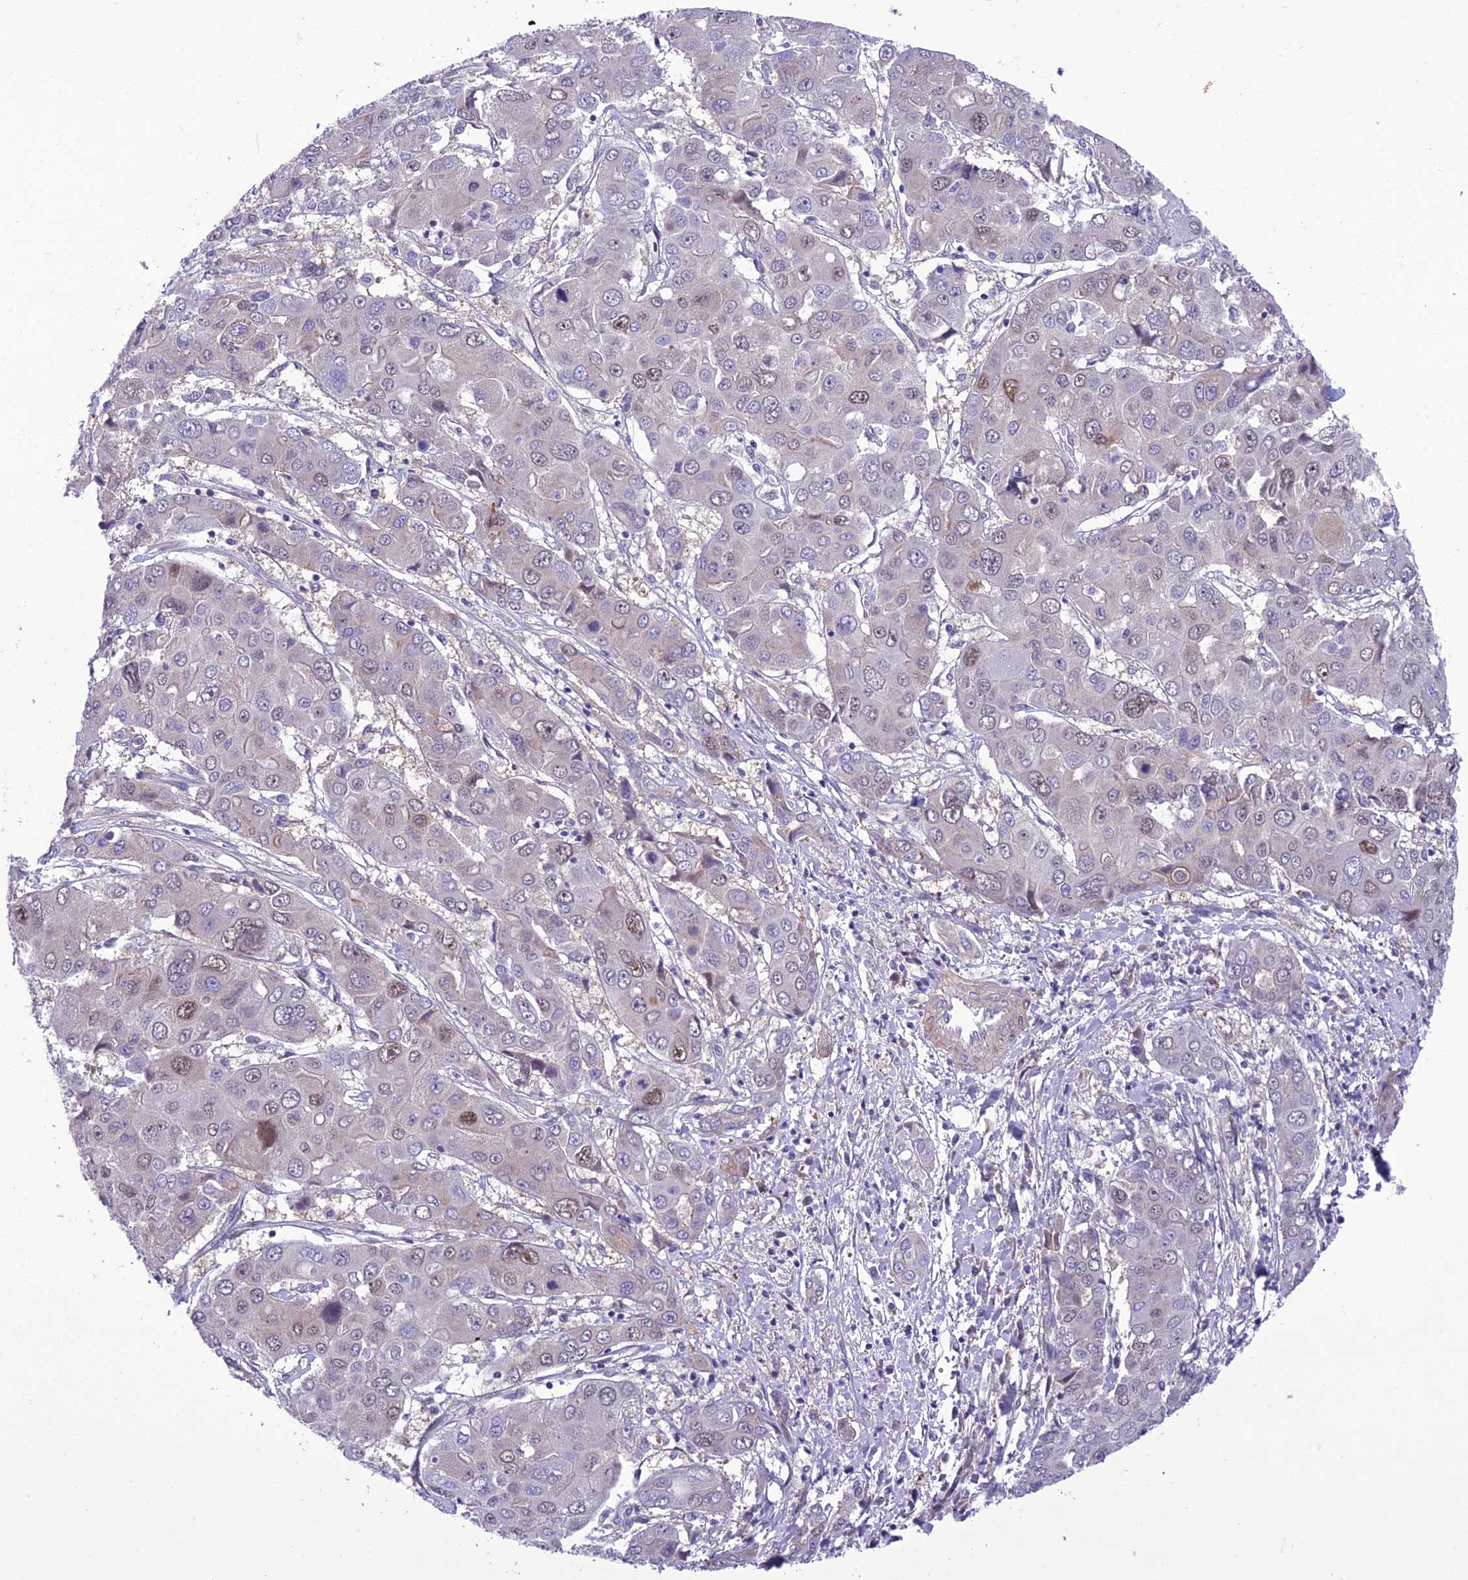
{"staining": {"intensity": "moderate", "quantity": "<25%", "location": "nuclear"}, "tissue": "liver cancer", "cell_type": "Tumor cells", "image_type": "cancer", "snomed": [{"axis": "morphology", "description": "Cholangiocarcinoma"}, {"axis": "topography", "description": "Liver"}], "caption": "This is a histology image of IHC staining of cholangiocarcinoma (liver), which shows moderate expression in the nuclear of tumor cells.", "gene": "GAB4", "patient": {"sex": "male", "age": 67}}